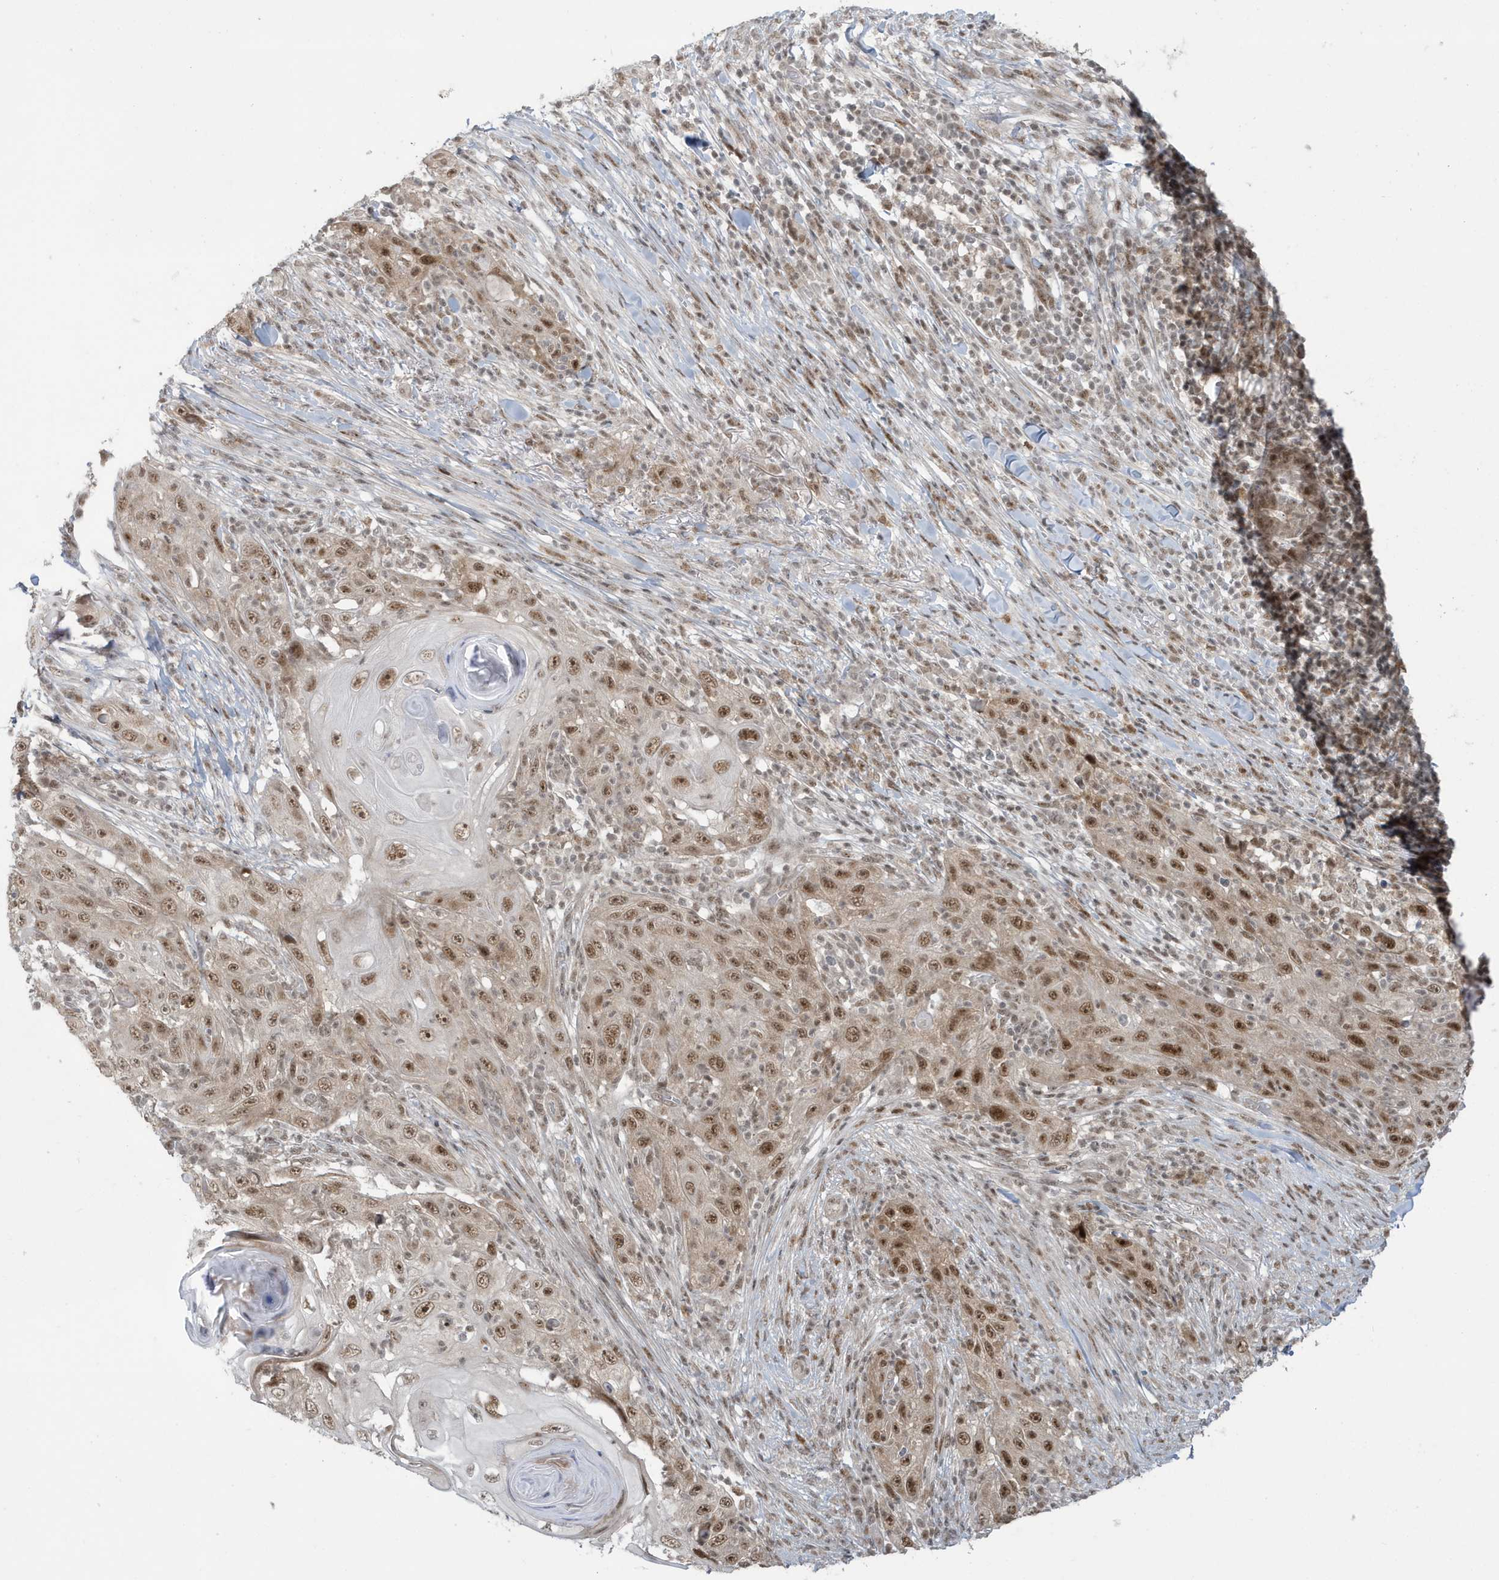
{"staining": {"intensity": "moderate", "quantity": ">75%", "location": "nuclear"}, "tissue": "skin cancer", "cell_type": "Tumor cells", "image_type": "cancer", "snomed": [{"axis": "morphology", "description": "Squamous cell carcinoma, NOS"}, {"axis": "topography", "description": "Skin"}], "caption": "A histopathology image of squamous cell carcinoma (skin) stained for a protein shows moderate nuclear brown staining in tumor cells.", "gene": "C1orf52", "patient": {"sex": "female", "age": 88}}